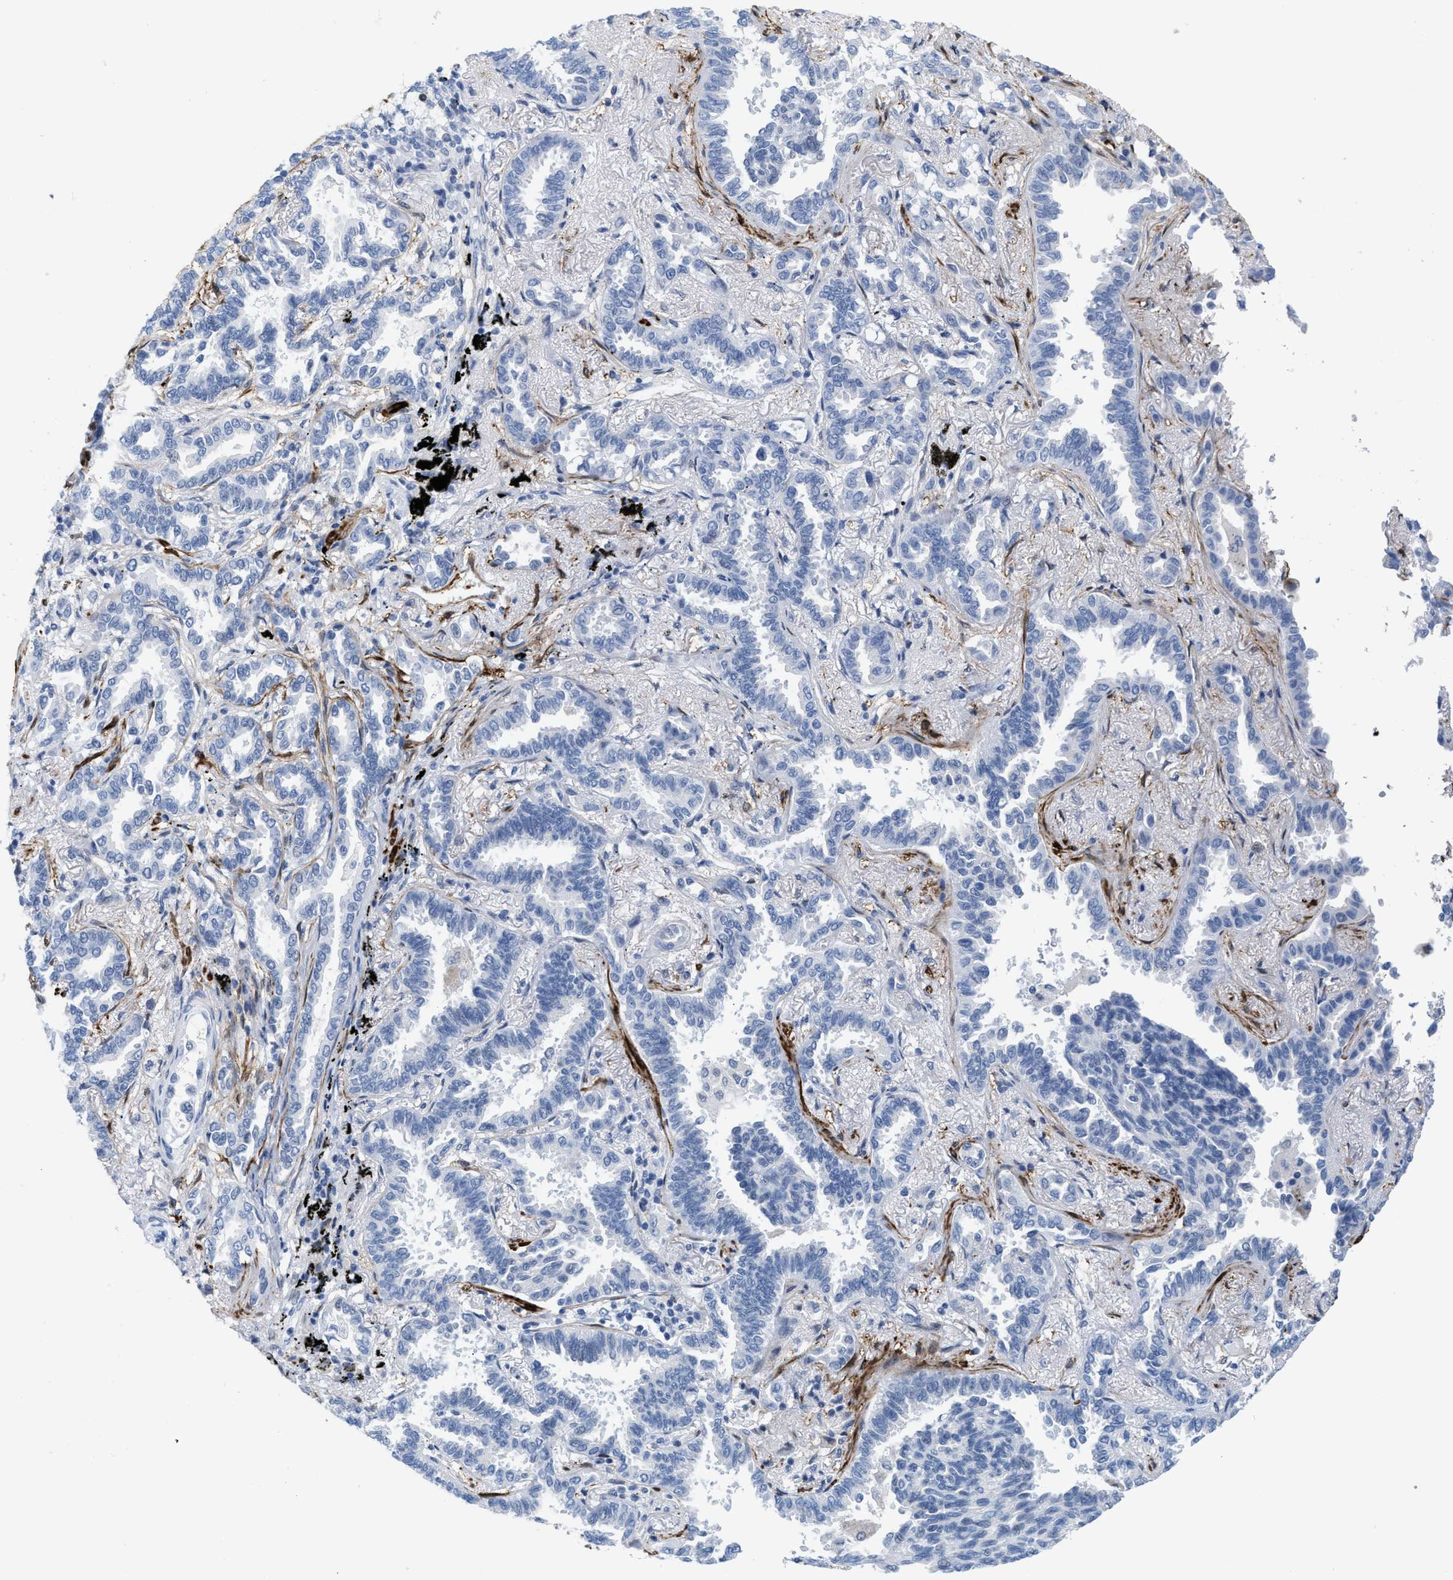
{"staining": {"intensity": "negative", "quantity": "none", "location": "none"}, "tissue": "lung cancer", "cell_type": "Tumor cells", "image_type": "cancer", "snomed": [{"axis": "morphology", "description": "Adenocarcinoma, NOS"}, {"axis": "topography", "description": "Lung"}], "caption": "Micrograph shows no significant protein expression in tumor cells of lung cancer. The staining was performed using DAB (3,3'-diaminobenzidine) to visualize the protein expression in brown, while the nuclei were stained in blue with hematoxylin (Magnification: 20x).", "gene": "TAGLN", "patient": {"sex": "male", "age": 59}}